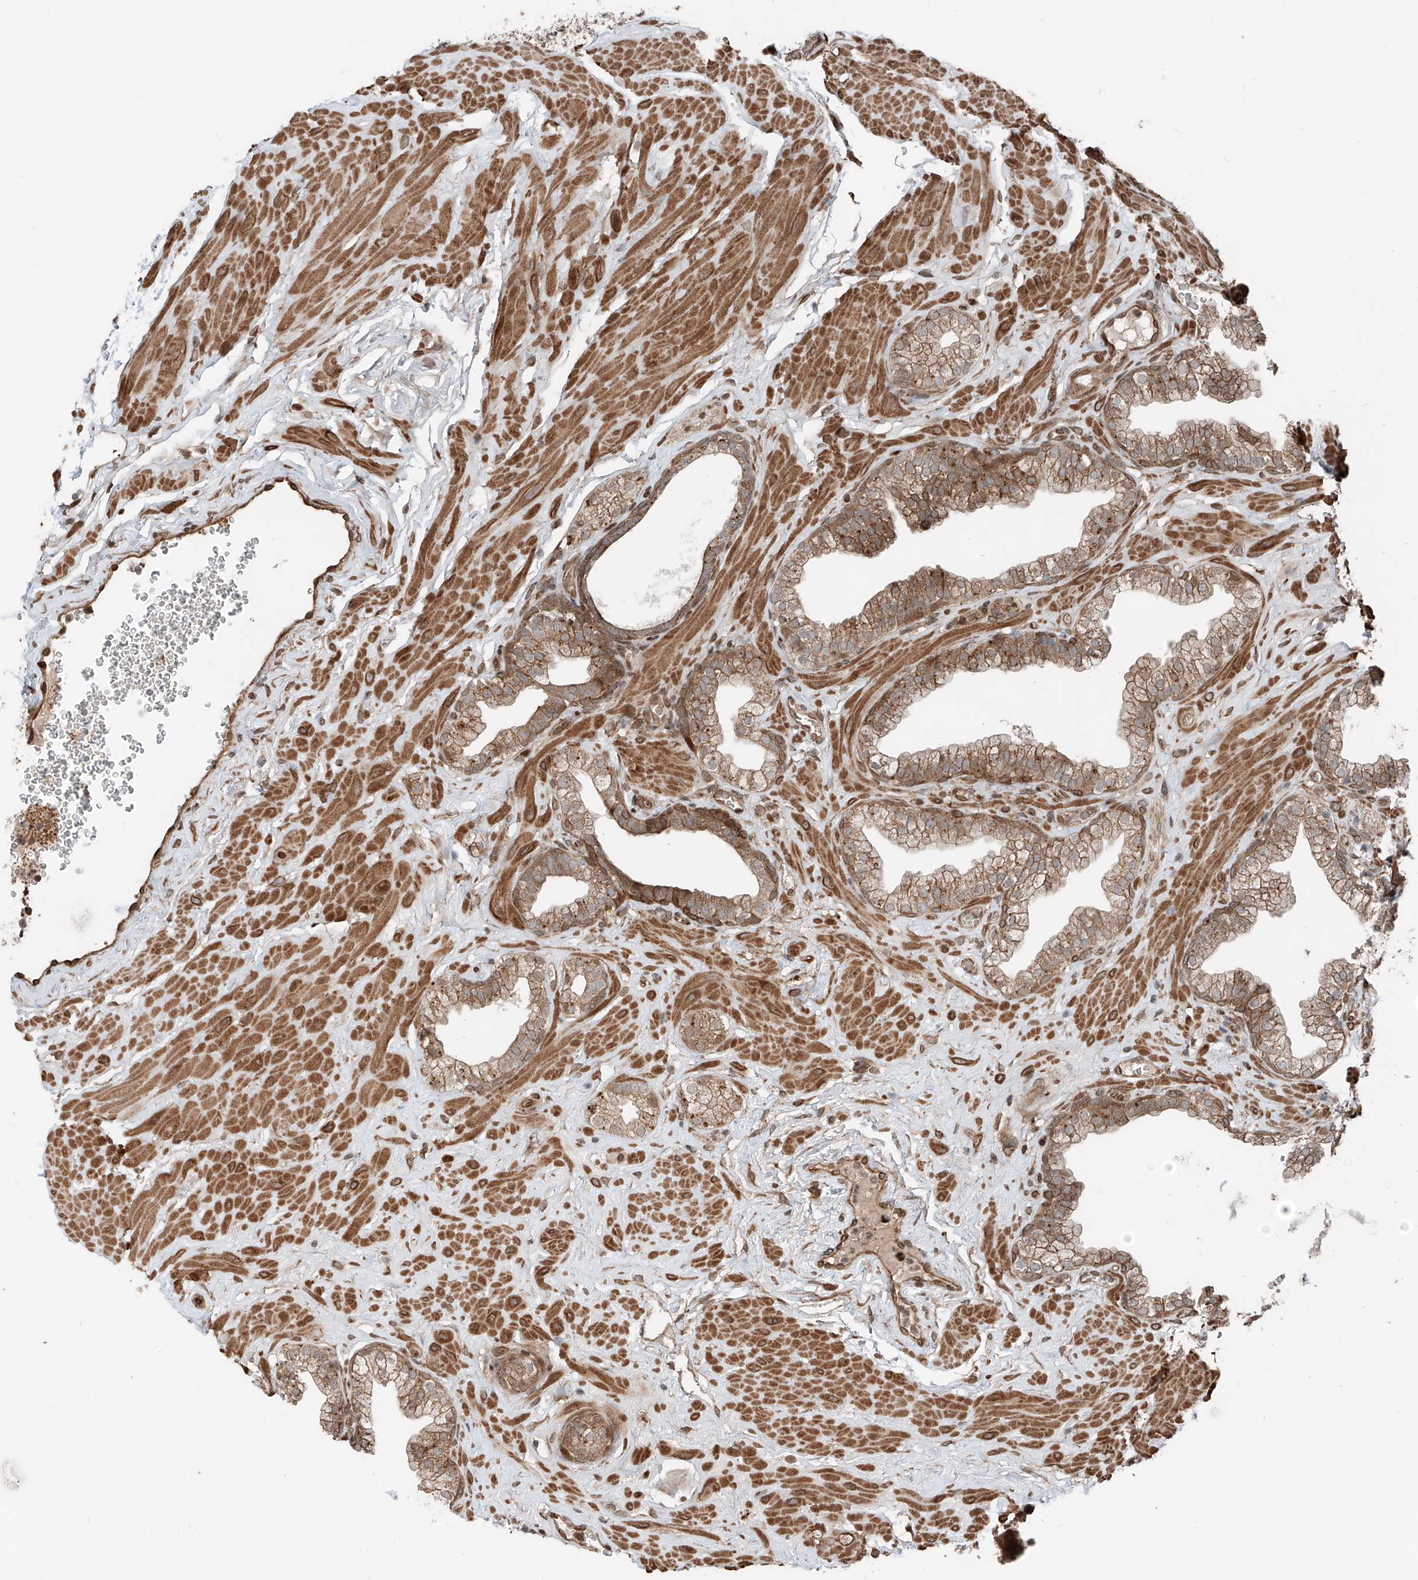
{"staining": {"intensity": "moderate", "quantity": ">75%", "location": "cytoplasmic/membranous"}, "tissue": "prostate", "cell_type": "Glandular cells", "image_type": "normal", "snomed": [{"axis": "morphology", "description": "Normal tissue, NOS"}, {"axis": "morphology", "description": "Urothelial carcinoma, Low grade"}, {"axis": "topography", "description": "Urinary bladder"}, {"axis": "topography", "description": "Prostate"}], "caption": "High-power microscopy captured an immunohistochemistry image of benign prostate, revealing moderate cytoplasmic/membranous staining in about >75% of glandular cells. (Stains: DAB (3,3'-diaminobenzidine) in brown, nuclei in blue, Microscopy: brightfield microscopy at high magnification).", "gene": "CEP162", "patient": {"sex": "male", "age": 60}}